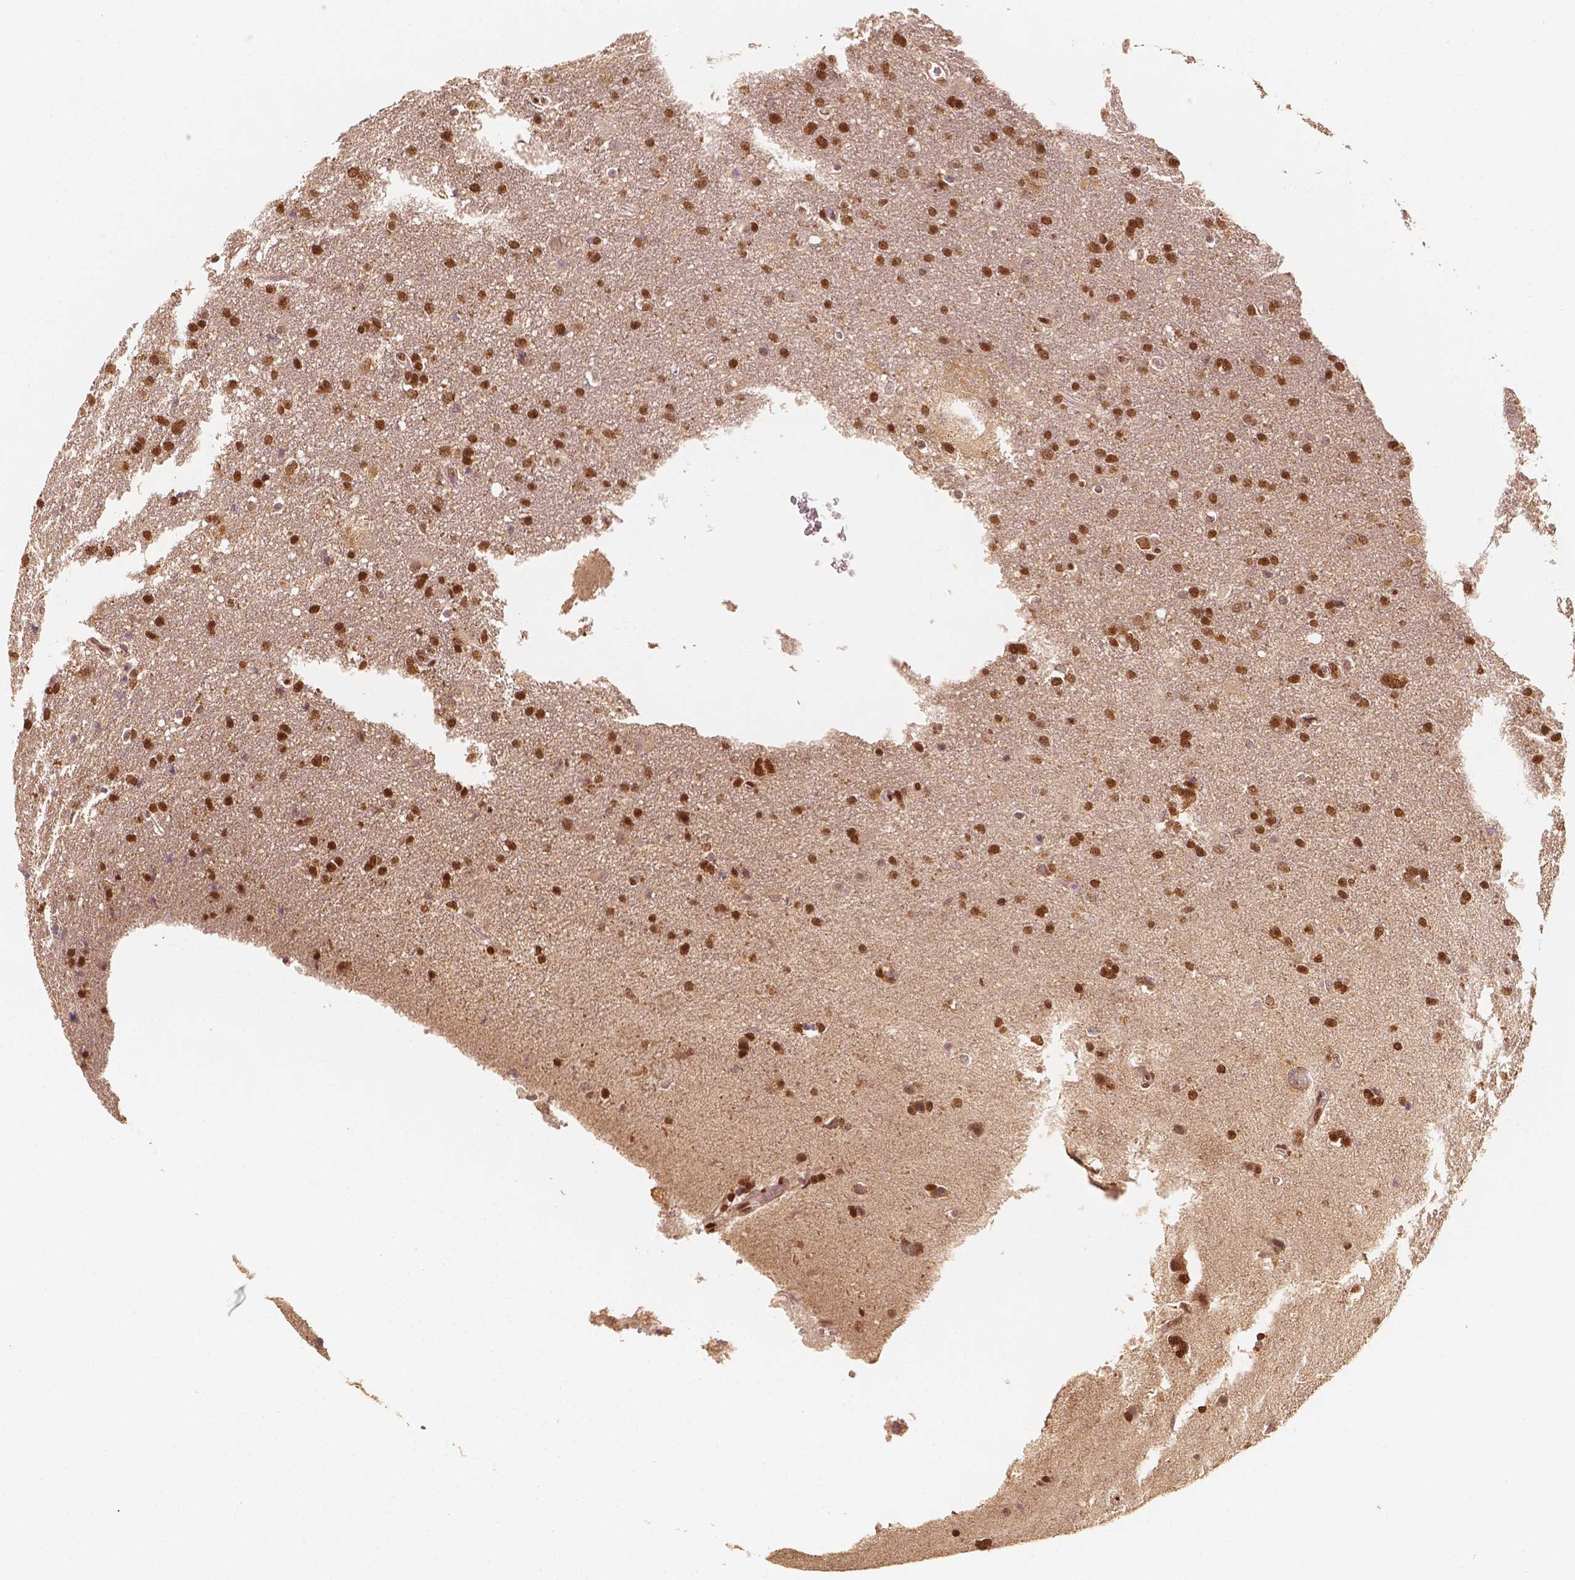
{"staining": {"intensity": "strong", "quantity": ">75%", "location": "nuclear"}, "tissue": "glioma", "cell_type": "Tumor cells", "image_type": "cancer", "snomed": [{"axis": "morphology", "description": "Glioma, malignant, Low grade"}, {"axis": "topography", "description": "Brain"}], "caption": "Immunohistochemical staining of human glioma exhibits high levels of strong nuclear expression in approximately >75% of tumor cells. (DAB IHC with brightfield microscopy, high magnification).", "gene": "TBC1D17", "patient": {"sex": "male", "age": 66}}